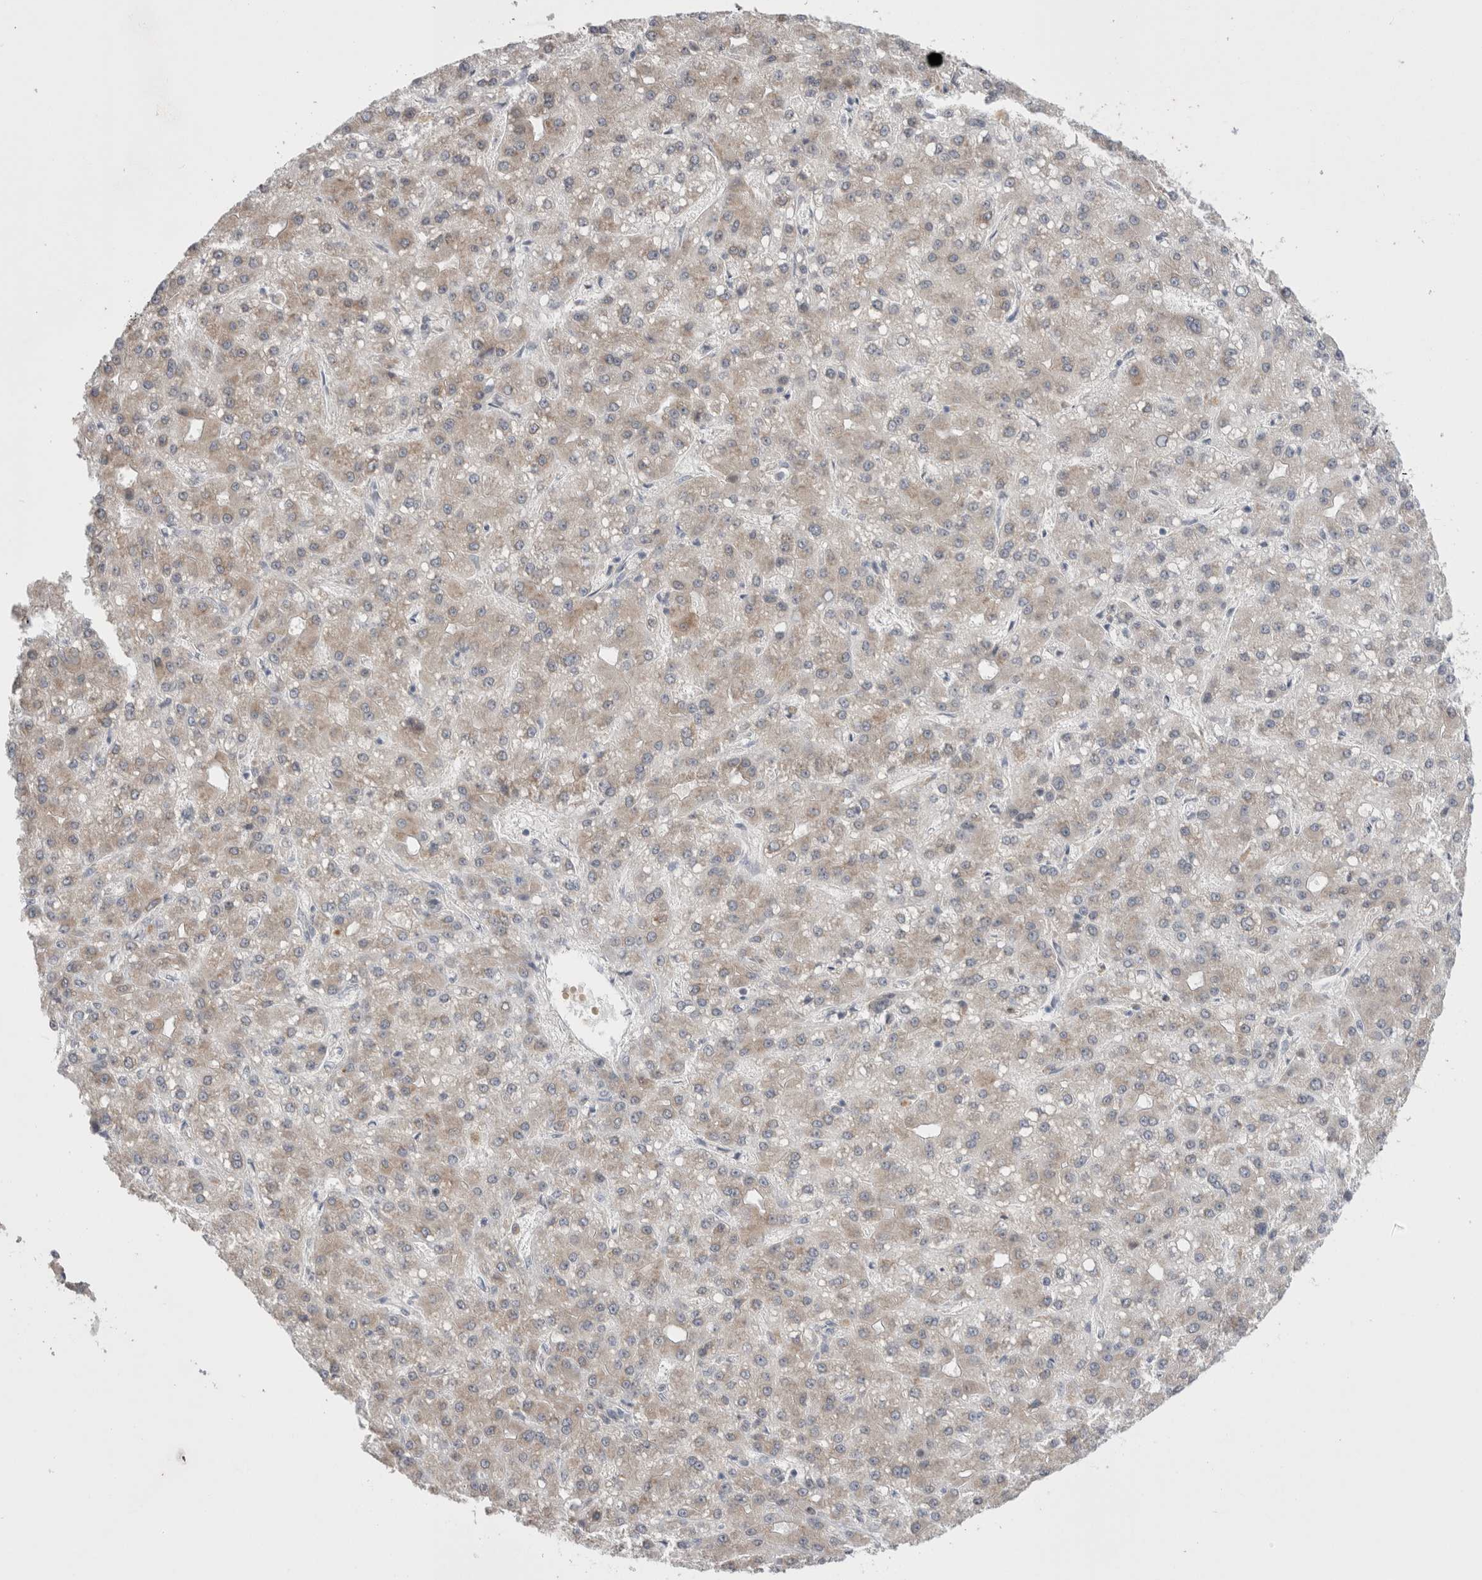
{"staining": {"intensity": "weak", "quantity": ">75%", "location": "cytoplasmic/membranous"}, "tissue": "liver cancer", "cell_type": "Tumor cells", "image_type": "cancer", "snomed": [{"axis": "morphology", "description": "Carcinoma, Hepatocellular, NOS"}, {"axis": "topography", "description": "Liver"}], "caption": "A photomicrograph of hepatocellular carcinoma (liver) stained for a protein exhibits weak cytoplasmic/membranous brown staining in tumor cells.", "gene": "NDOR1", "patient": {"sex": "male", "age": 67}}